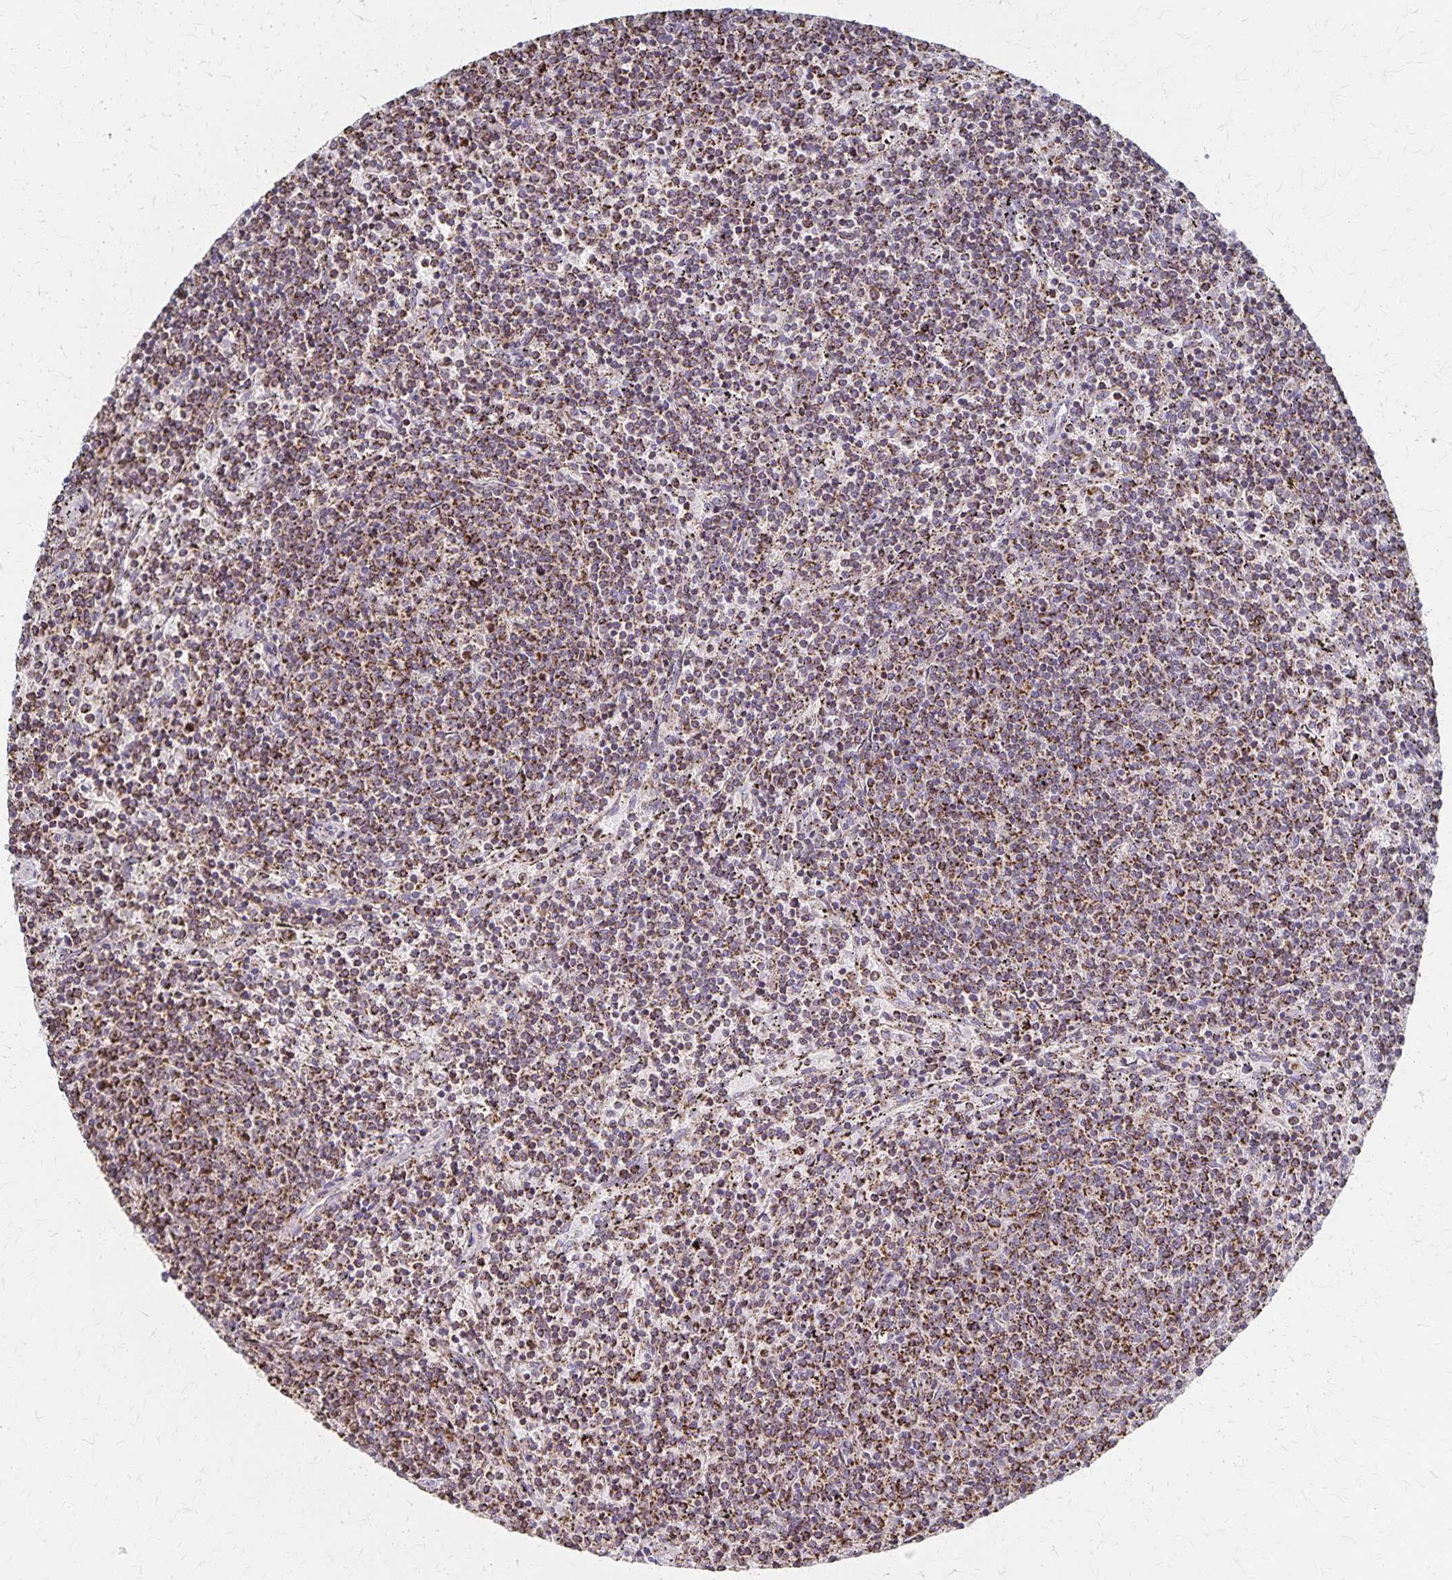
{"staining": {"intensity": "strong", "quantity": ">75%", "location": "cytoplasmic/membranous"}, "tissue": "lymphoma", "cell_type": "Tumor cells", "image_type": "cancer", "snomed": [{"axis": "morphology", "description": "Malignant lymphoma, non-Hodgkin's type, Low grade"}, {"axis": "topography", "description": "Spleen"}], "caption": "High-power microscopy captured an immunohistochemistry (IHC) micrograph of lymphoma, revealing strong cytoplasmic/membranous expression in approximately >75% of tumor cells. The staining was performed using DAB (3,3'-diaminobenzidine), with brown indicating positive protein expression. Nuclei are stained blue with hematoxylin.", "gene": "DYRK4", "patient": {"sex": "female", "age": 50}}